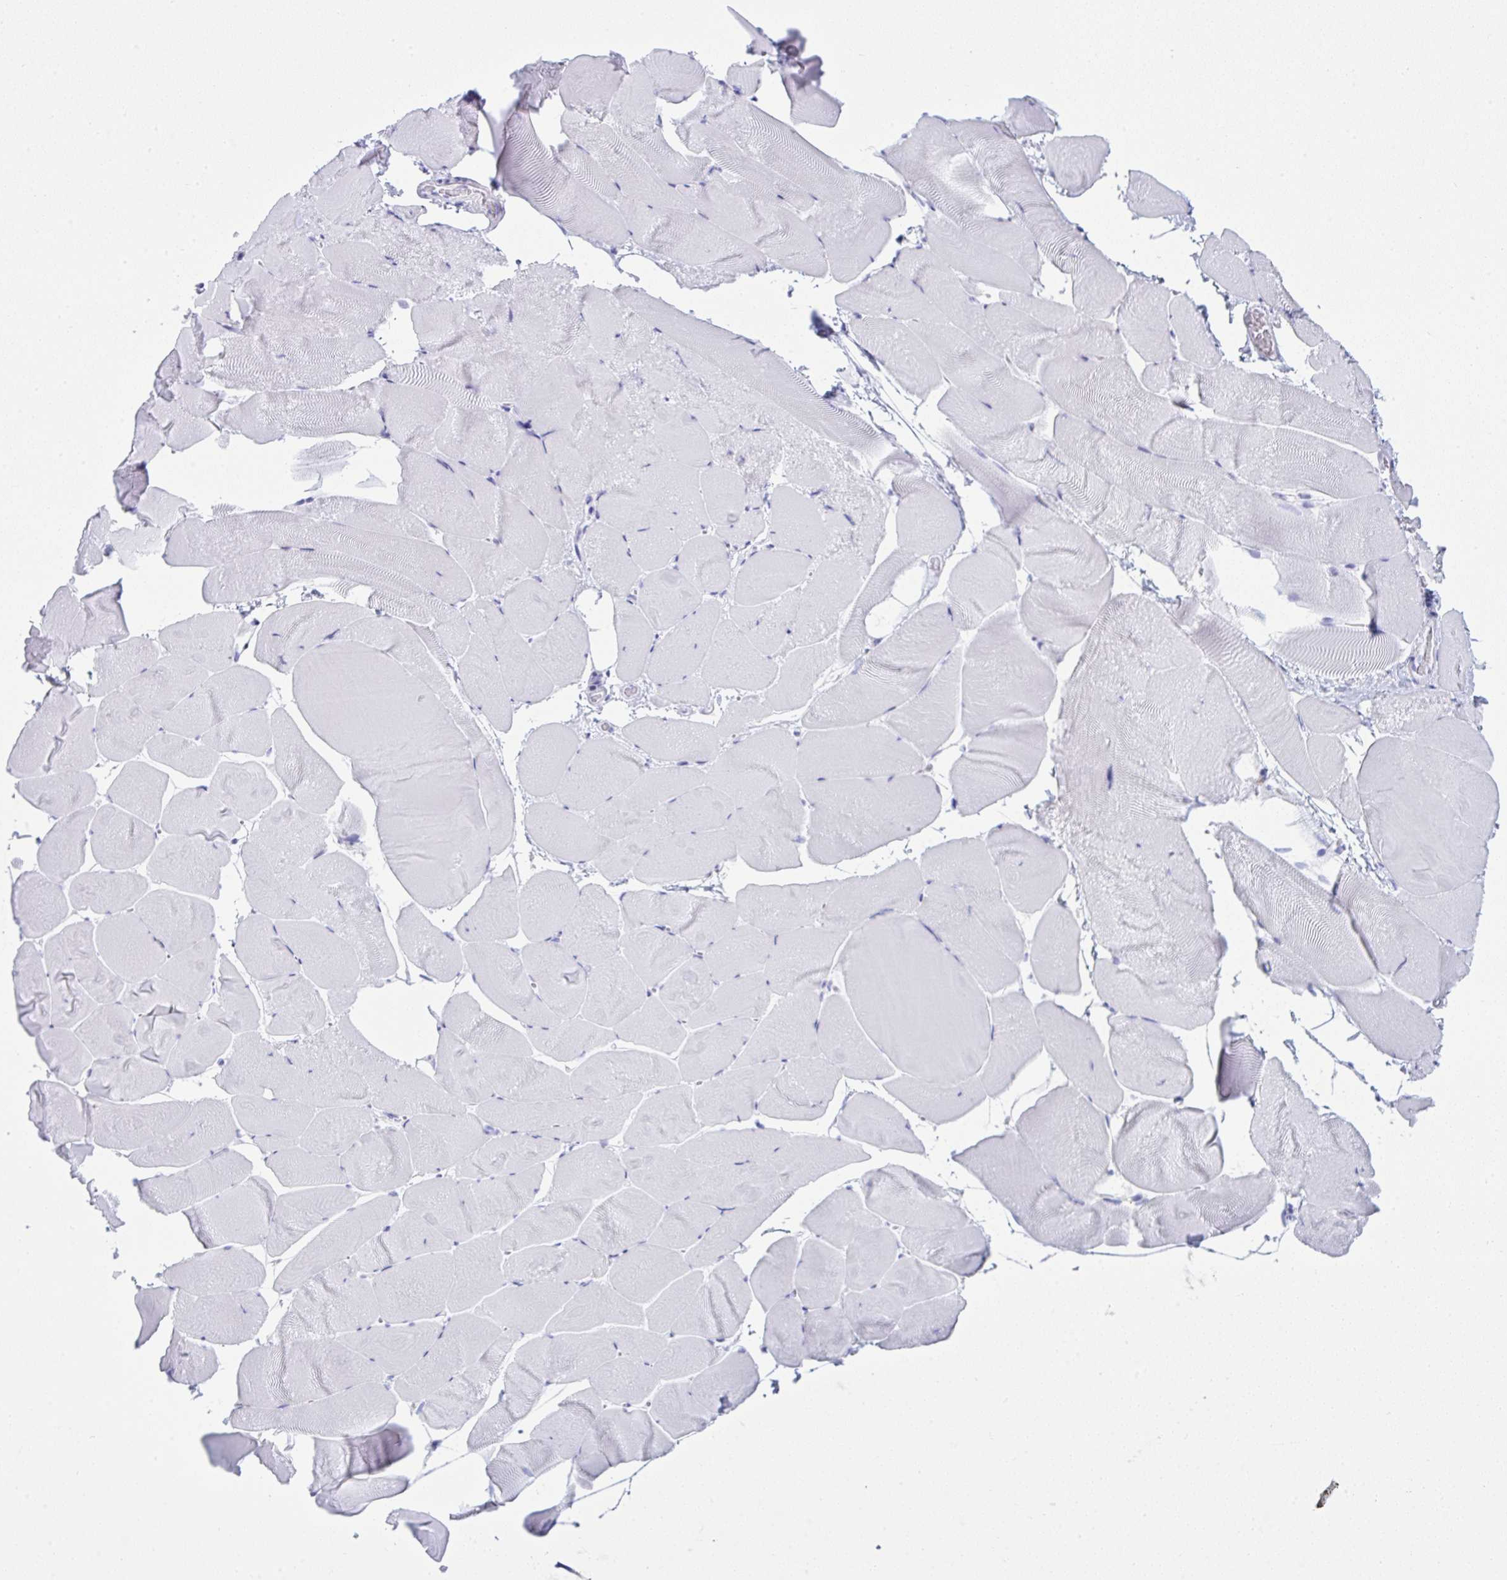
{"staining": {"intensity": "negative", "quantity": "none", "location": "none"}, "tissue": "skeletal muscle", "cell_type": "Myocytes", "image_type": "normal", "snomed": [{"axis": "morphology", "description": "Normal tissue, NOS"}, {"axis": "topography", "description": "Skeletal muscle"}], "caption": "Immunohistochemistry (IHC) histopathology image of benign skeletal muscle stained for a protein (brown), which demonstrates no positivity in myocytes. Brightfield microscopy of immunohistochemistry (IHC) stained with DAB (3,3'-diaminobenzidine) (brown) and hematoxylin (blue), captured at high magnification.", "gene": "JCHAIN", "patient": {"sex": "female", "age": 64}}